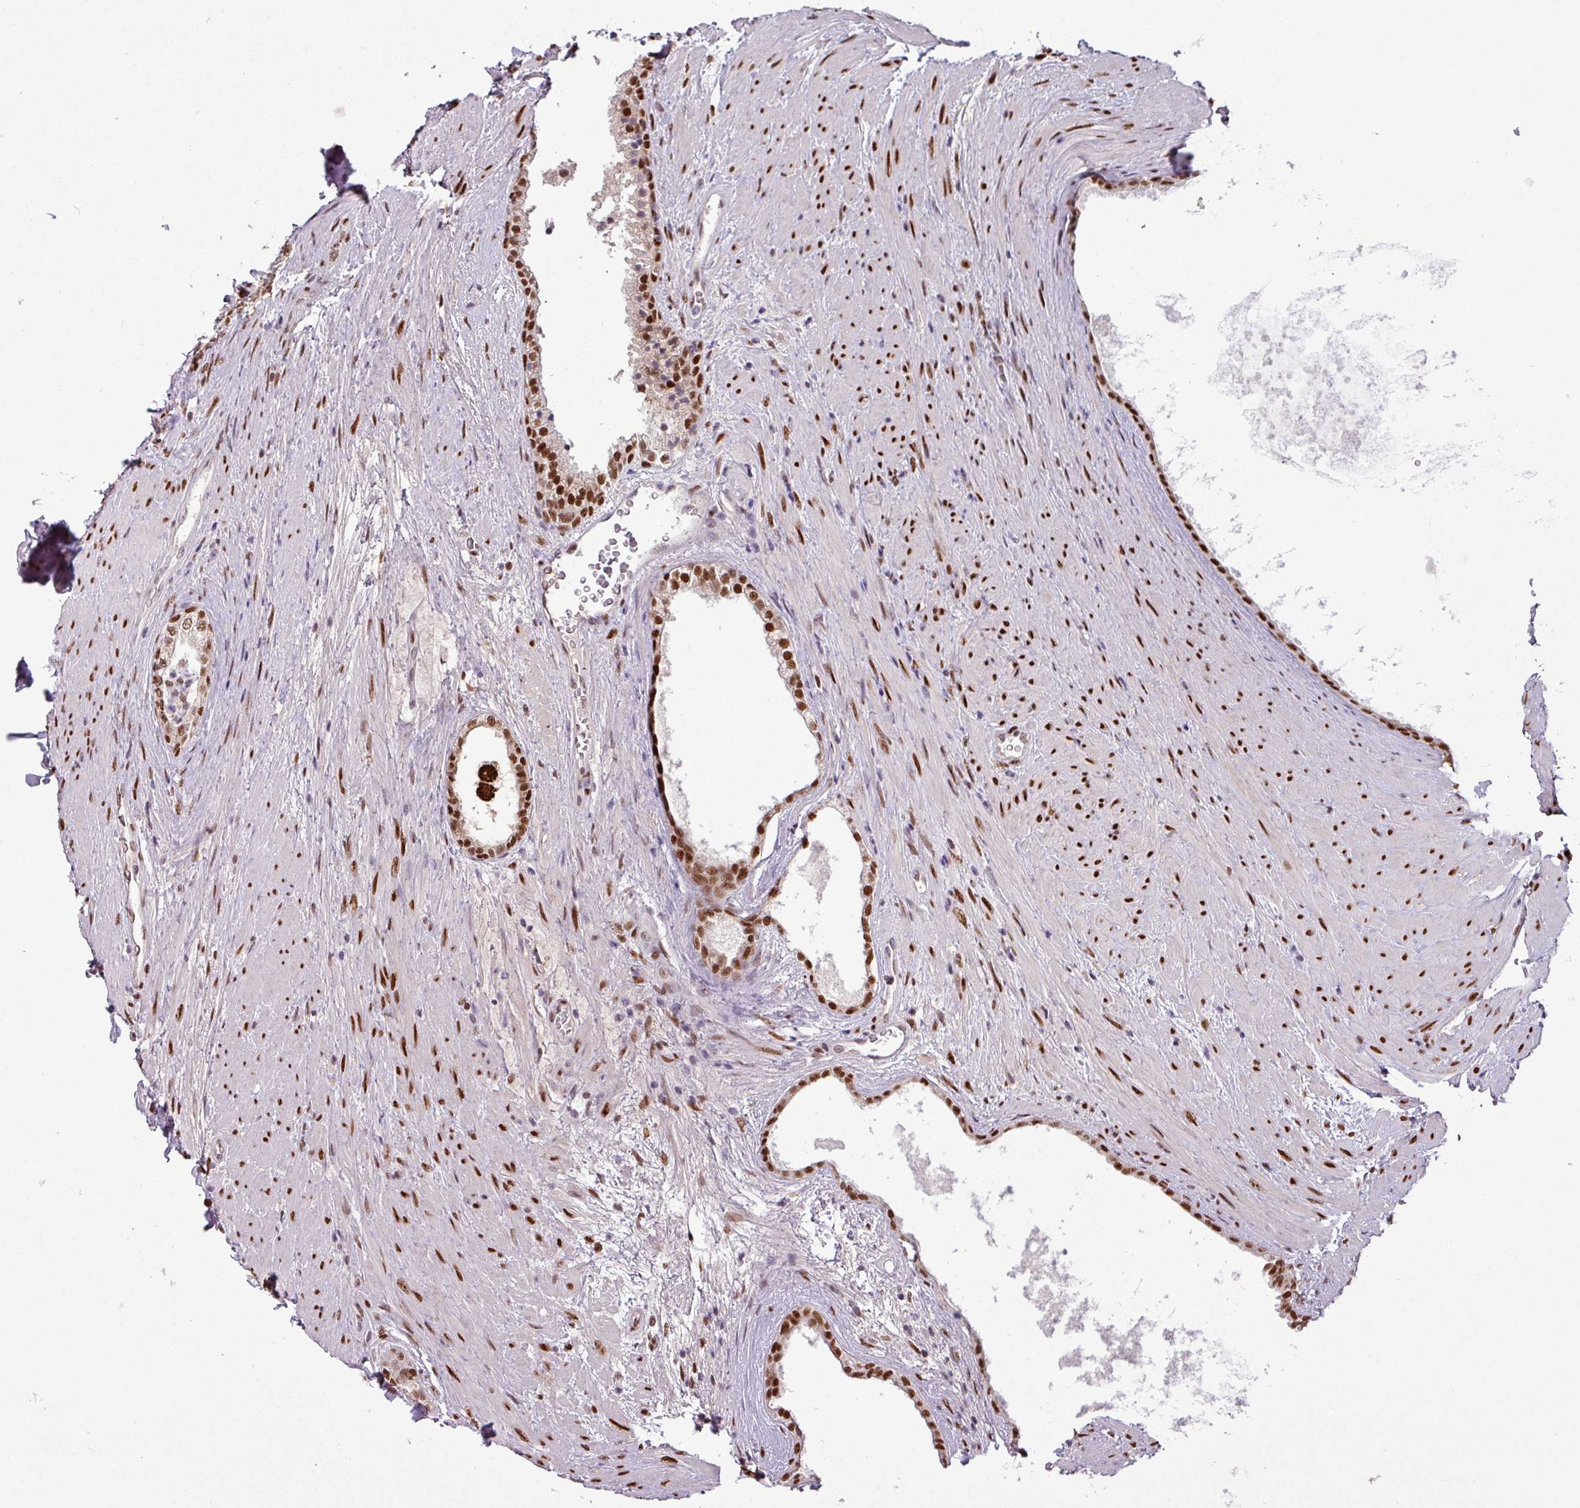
{"staining": {"intensity": "strong", "quantity": ">75%", "location": "nuclear"}, "tissue": "prostate", "cell_type": "Glandular cells", "image_type": "normal", "snomed": [{"axis": "morphology", "description": "Normal tissue, NOS"}, {"axis": "topography", "description": "Prostate"}], "caption": "Immunohistochemistry (DAB (3,3'-diaminobenzidine)) staining of normal prostate reveals strong nuclear protein positivity in approximately >75% of glandular cells. (DAB (3,3'-diaminobenzidine) IHC, brown staining for protein, blue staining for nuclei).", "gene": "IRF2BPL", "patient": {"sex": "male", "age": 76}}